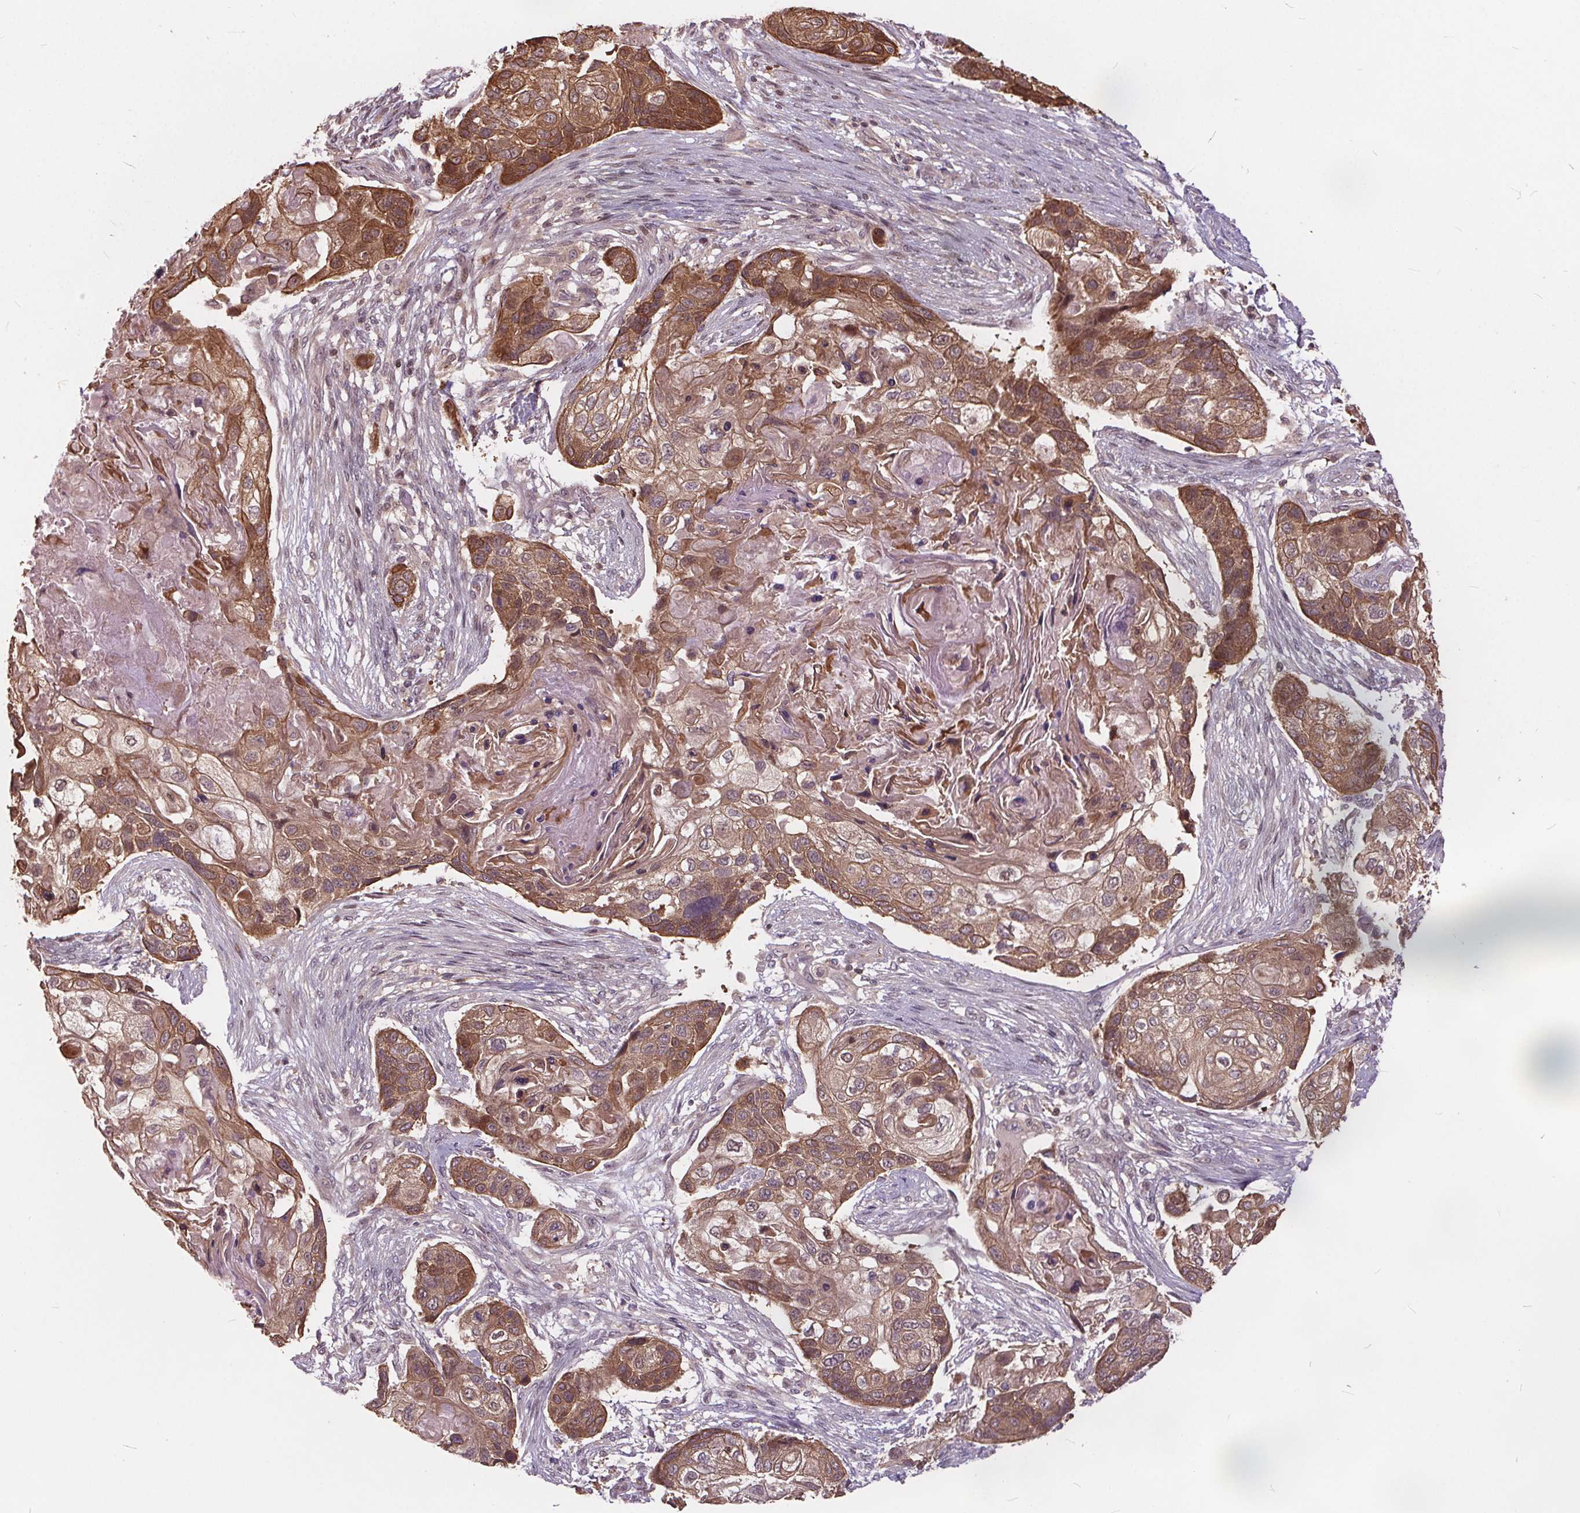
{"staining": {"intensity": "moderate", "quantity": ">75%", "location": "cytoplasmic/membranous"}, "tissue": "lung cancer", "cell_type": "Tumor cells", "image_type": "cancer", "snomed": [{"axis": "morphology", "description": "Squamous cell carcinoma, NOS"}, {"axis": "topography", "description": "Lung"}], "caption": "This image reveals immunohistochemistry staining of lung cancer (squamous cell carcinoma), with medium moderate cytoplasmic/membranous expression in about >75% of tumor cells.", "gene": "HIF1AN", "patient": {"sex": "male", "age": 69}}